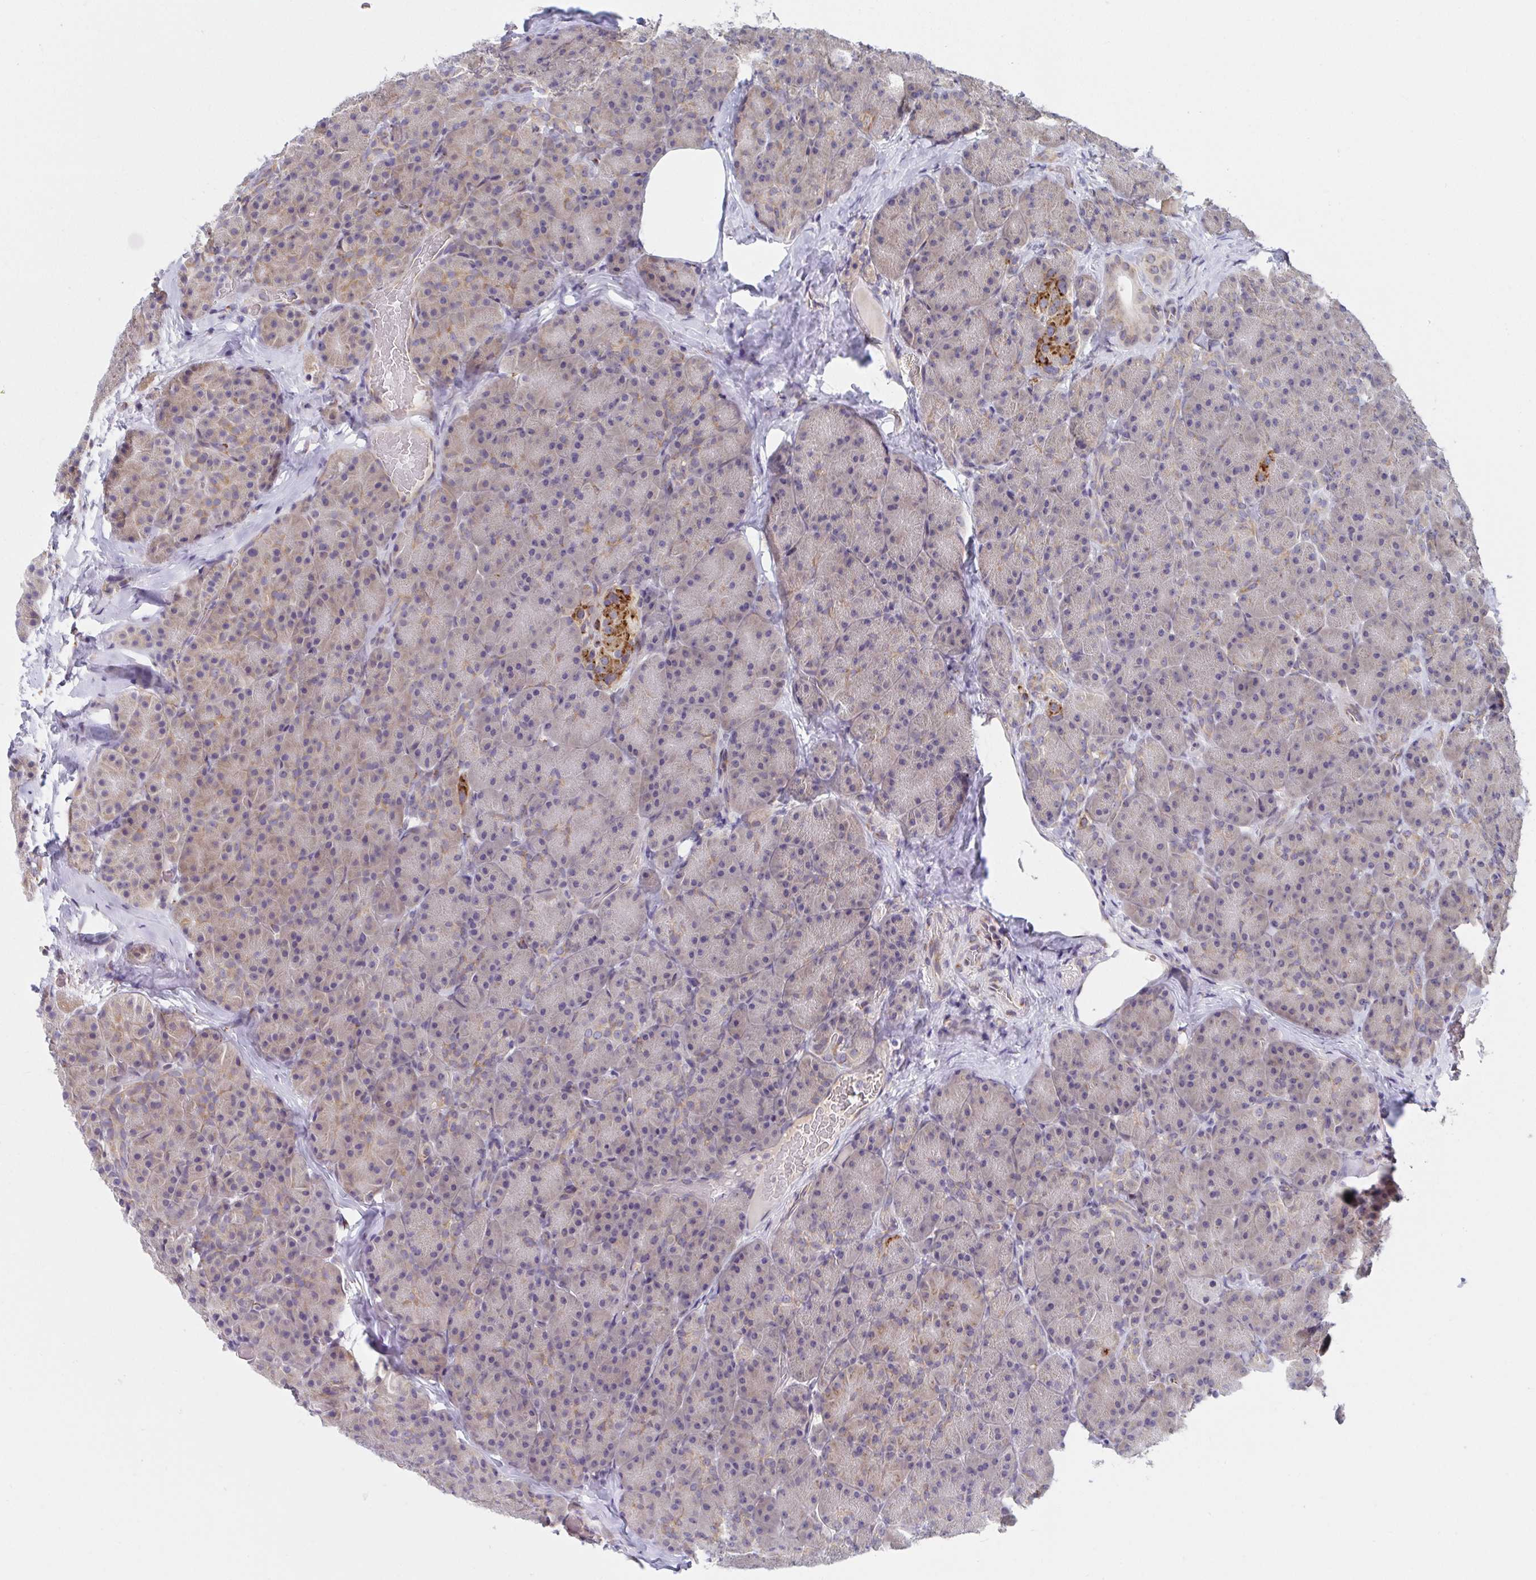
{"staining": {"intensity": "moderate", "quantity": "25%-75%", "location": "cytoplasmic/membranous"}, "tissue": "pancreas", "cell_type": "Exocrine glandular cells", "image_type": "normal", "snomed": [{"axis": "morphology", "description": "Normal tissue, NOS"}, {"axis": "topography", "description": "Pancreas"}], "caption": "Exocrine glandular cells reveal moderate cytoplasmic/membranous positivity in about 25%-75% of cells in benign pancreas.", "gene": "ATP5MJ", "patient": {"sex": "male", "age": 57}}